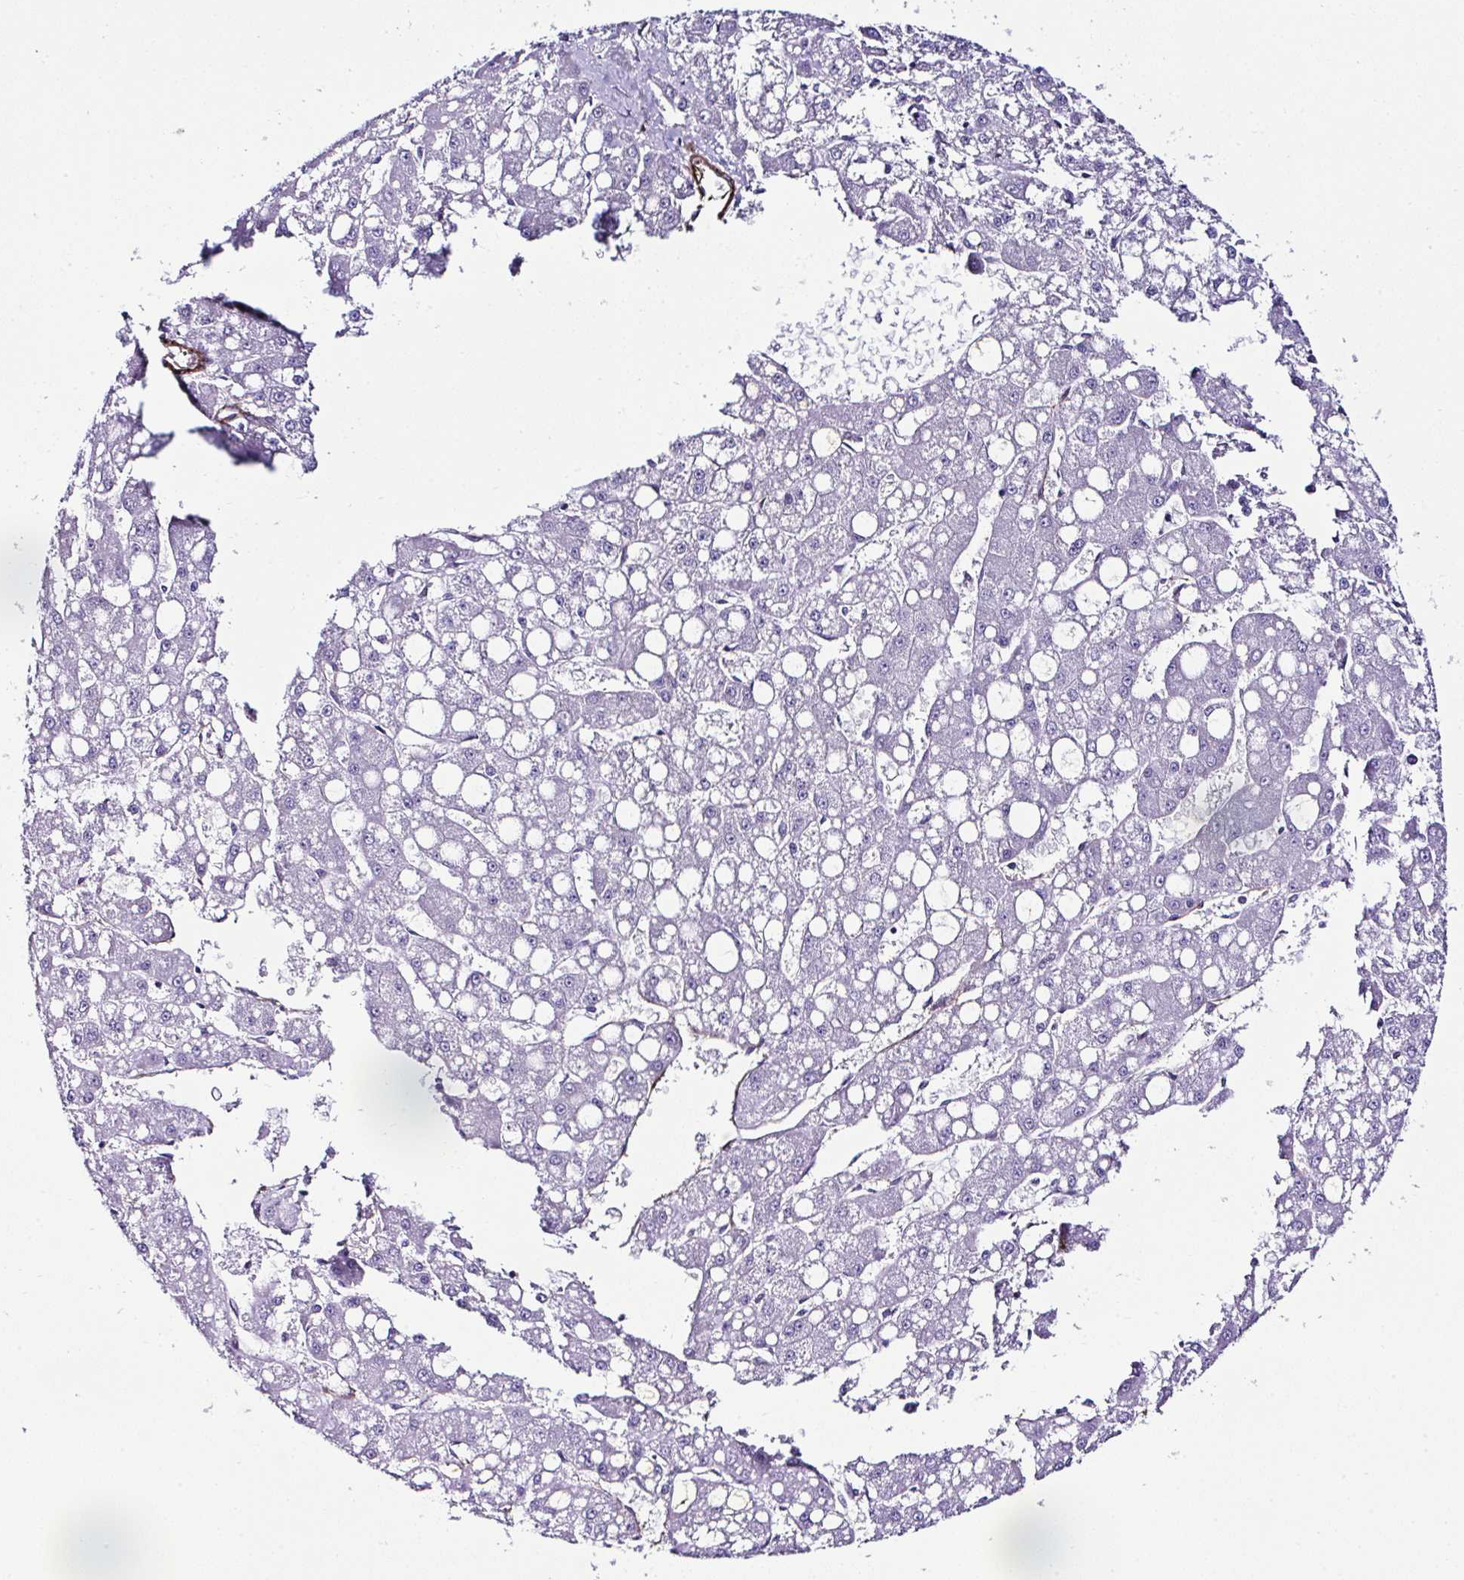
{"staining": {"intensity": "negative", "quantity": "none", "location": "none"}, "tissue": "liver cancer", "cell_type": "Tumor cells", "image_type": "cancer", "snomed": [{"axis": "morphology", "description": "Carcinoma, Hepatocellular, NOS"}, {"axis": "topography", "description": "Liver"}], "caption": "Liver cancer was stained to show a protein in brown. There is no significant expression in tumor cells.", "gene": "FBXO34", "patient": {"sex": "male", "age": 67}}